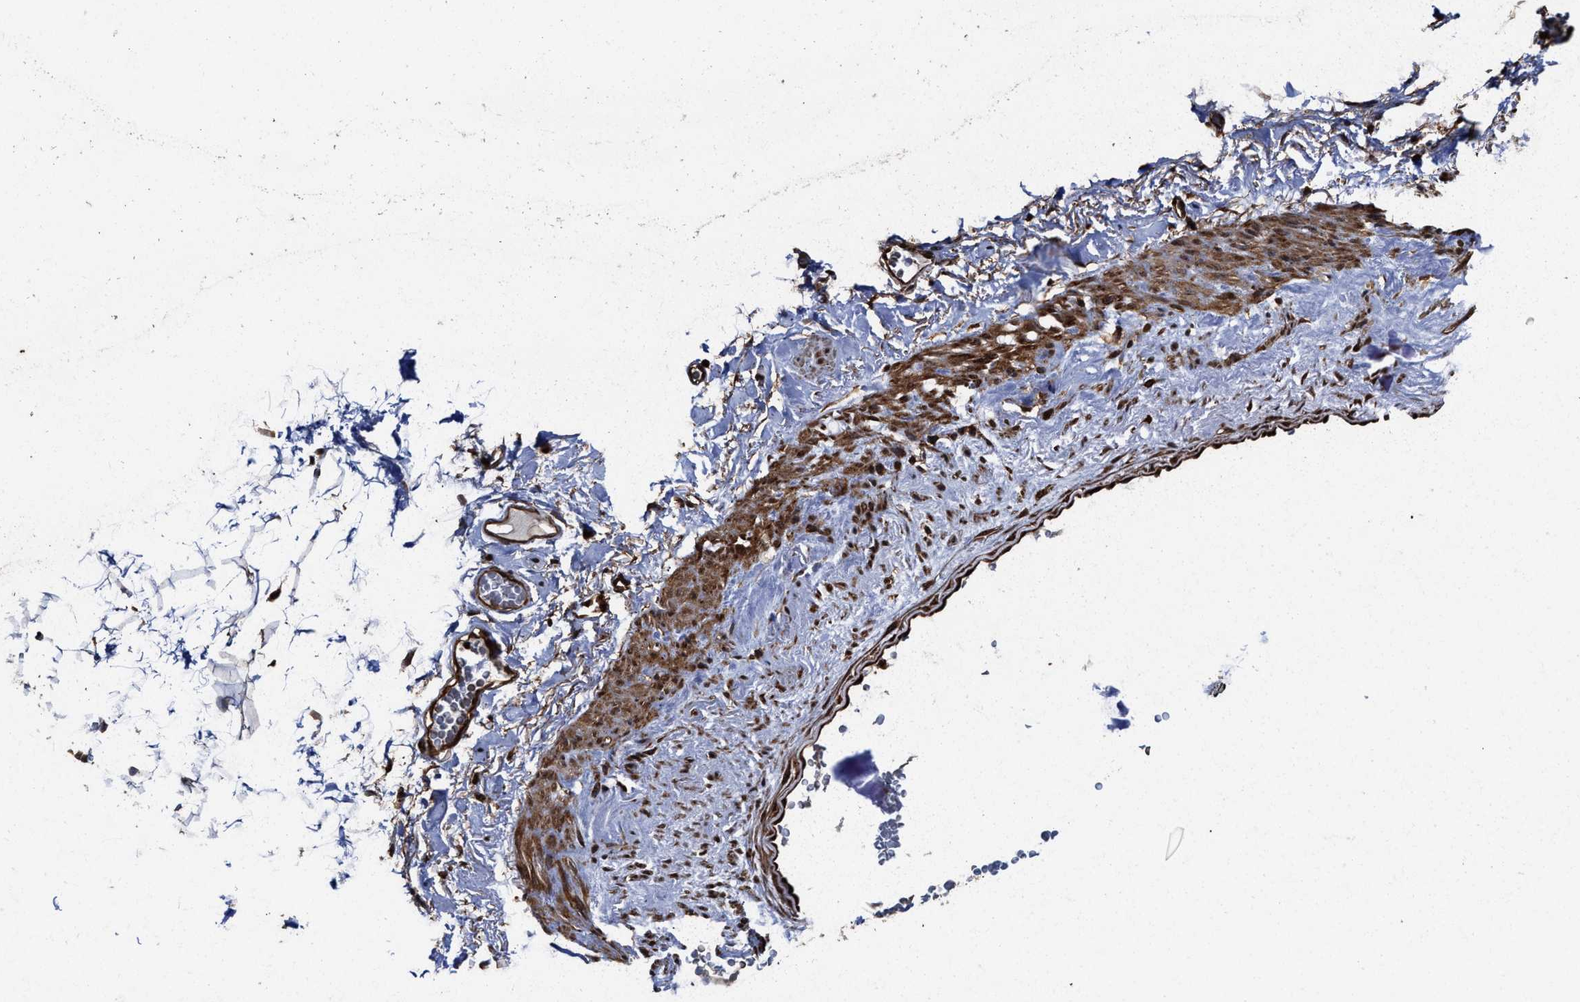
{"staining": {"intensity": "strong", "quantity": ">75%", "location": "cytoplasmic/membranous,nuclear"}, "tissue": "adipose tissue", "cell_type": "Adipocytes", "image_type": "normal", "snomed": [{"axis": "morphology", "description": "Normal tissue, NOS"}, {"axis": "topography", "description": "Breast"}, {"axis": "topography", "description": "Soft tissue"}], "caption": "The micrograph displays a brown stain indicating the presence of a protein in the cytoplasmic/membranous,nuclear of adipocytes in adipose tissue.", "gene": "SEPTIN2", "patient": {"sex": "female", "age": 75}}